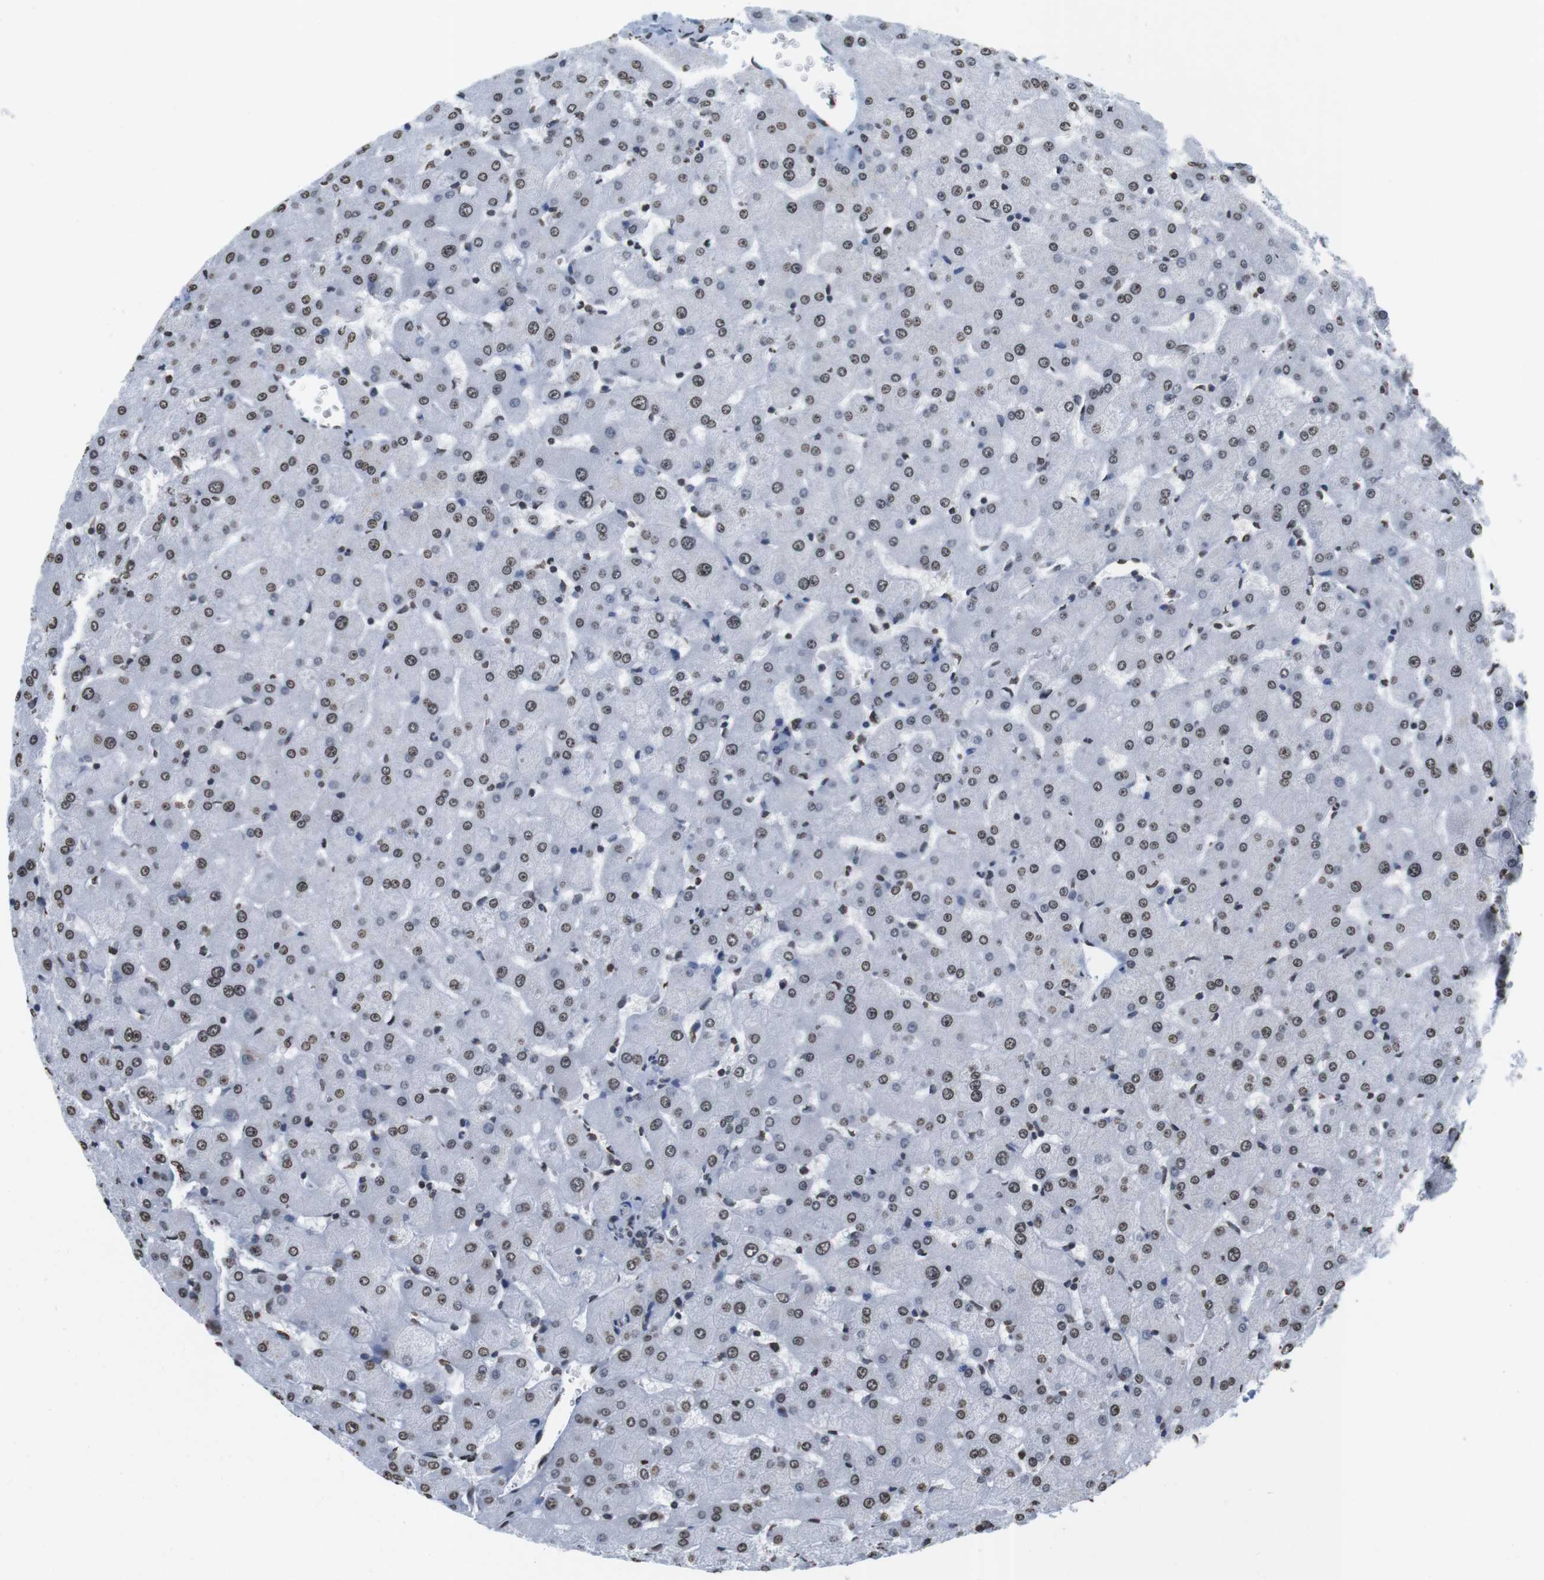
{"staining": {"intensity": "weak", "quantity": "25%-75%", "location": "nuclear"}, "tissue": "liver", "cell_type": "Cholangiocytes", "image_type": "normal", "snomed": [{"axis": "morphology", "description": "Normal tissue, NOS"}, {"axis": "topography", "description": "Liver"}], "caption": "This is an image of immunohistochemistry staining of benign liver, which shows weak expression in the nuclear of cholangiocytes.", "gene": "BSX", "patient": {"sex": "female", "age": 63}}